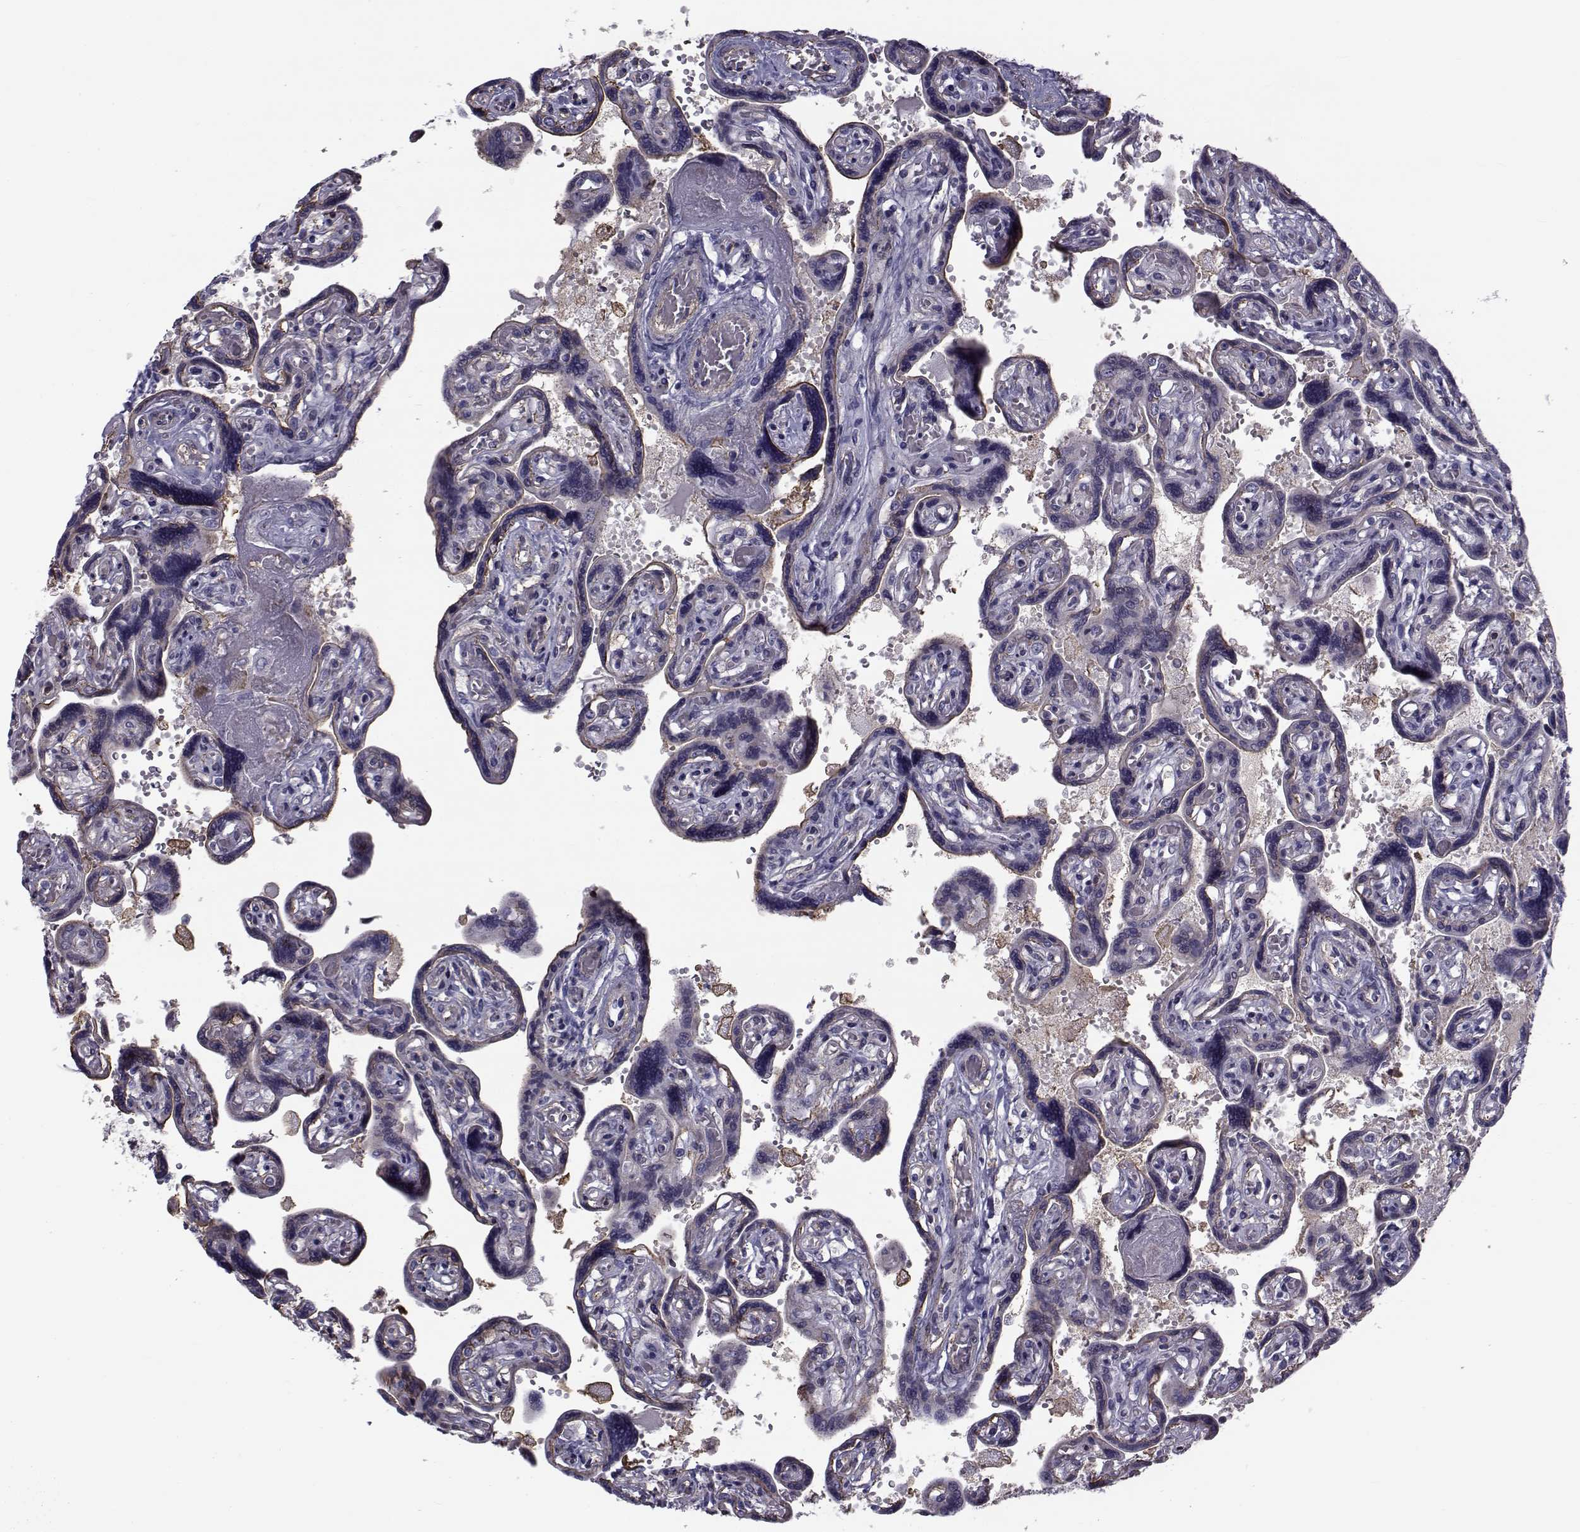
{"staining": {"intensity": "negative", "quantity": "none", "location": "none"}, "tissue": "placenta", "cell_type": "Decidual cells", "image_type": "normal", "snomed": [{"axis": "morphology", "description": "Normal tissue, NOS"}, {"axis": "topography", "description": "Placenta"}], "caption": "An image of placenta stained for a protein demonstrates no brown staining in decidual cells. (DAB immunohistochemistry (IHC) with hematoxylin counter stain).", "gene": "LRRC27", "patient": {"sex": "female", "age": 32}}